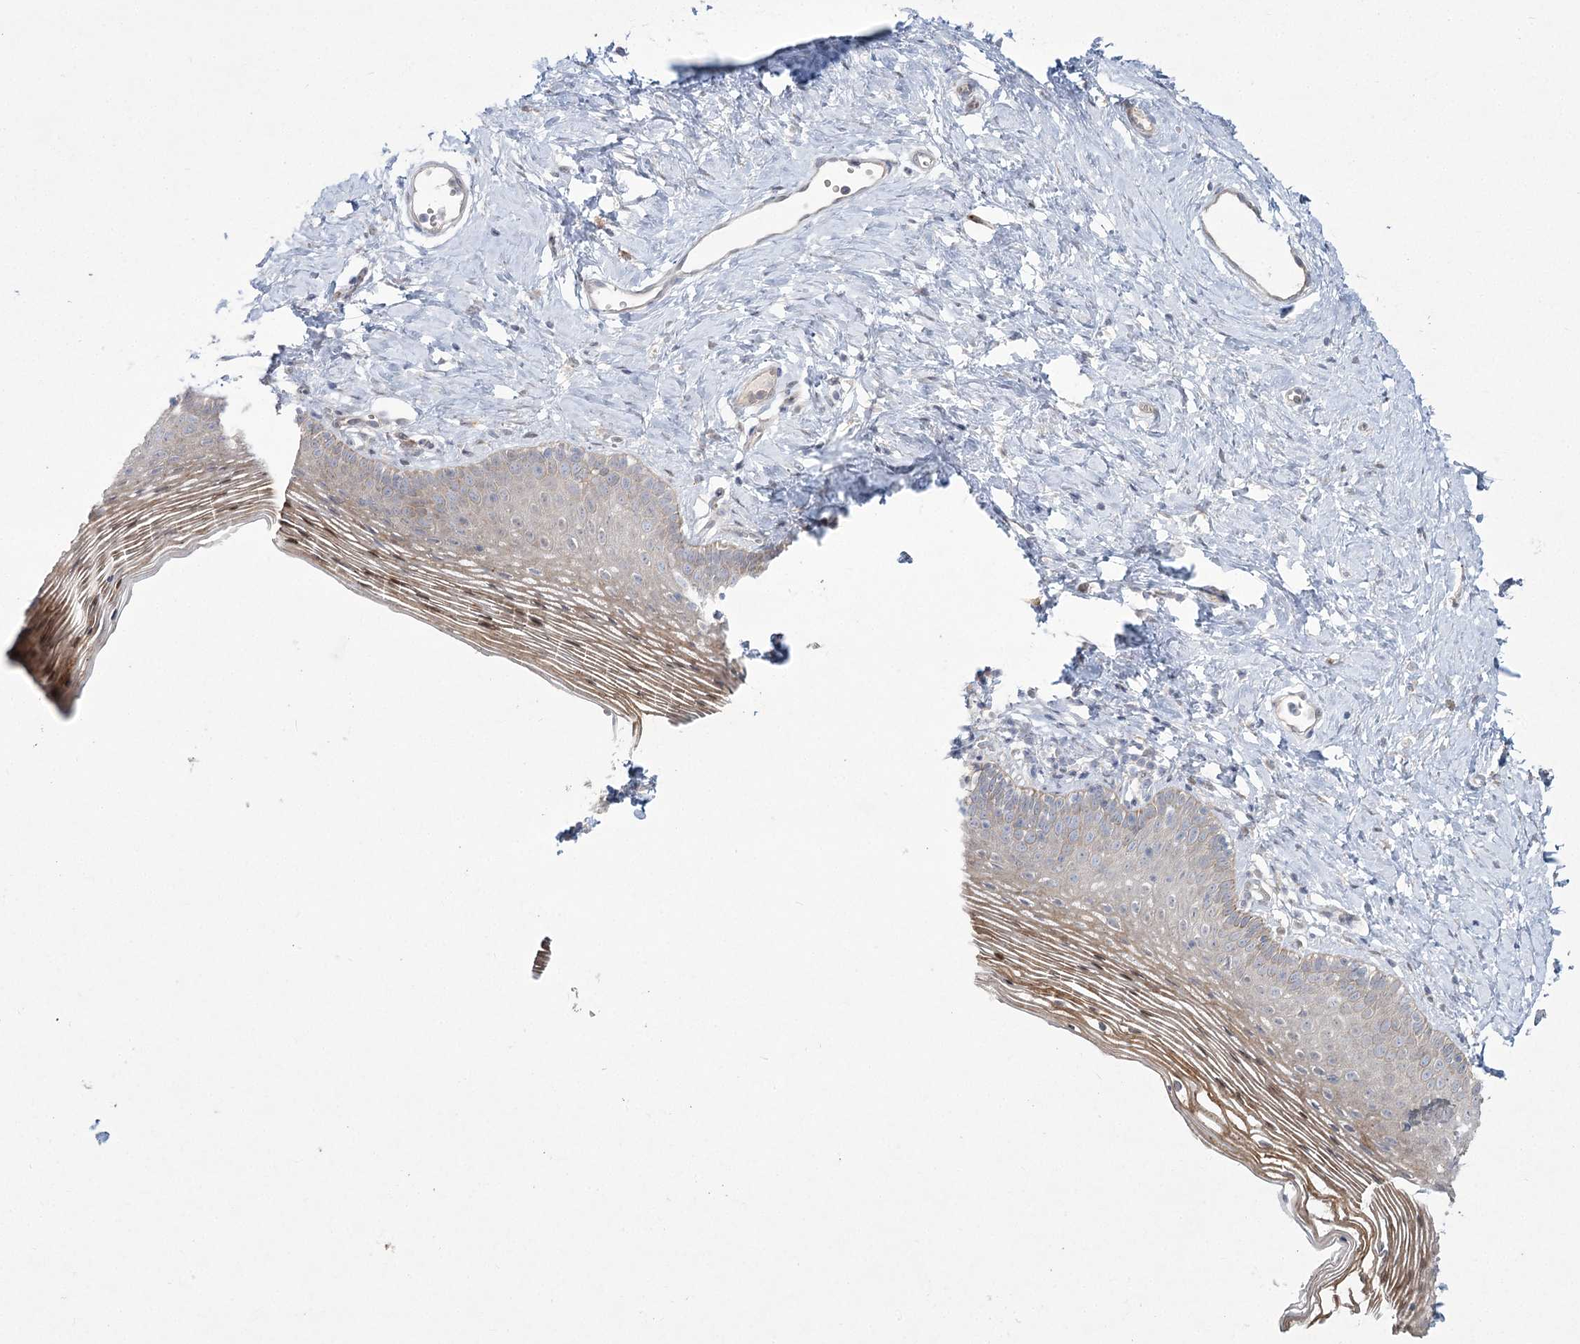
{"staining": {"intensity": "weak", "quantity": "25%-75%", "location": "cytoplasmic/membranous"}, "tissue": "vagina", "cell_type": "Squamous epithelial cells", "image_type": "normal", "snomed": [{"axis": "morphology", "description": "Normal tissue, NOS"}, {"axis": "topography", "description": "Vagina"}], "caption": "This image exhibits IHC staining of benign vagina, with low weak cytoplasmic/membranous staining in about 25%-75% of squamous epithelial cells.", "gene": "CAMTA1", "patient": {"sex": "female", "age": 32}}